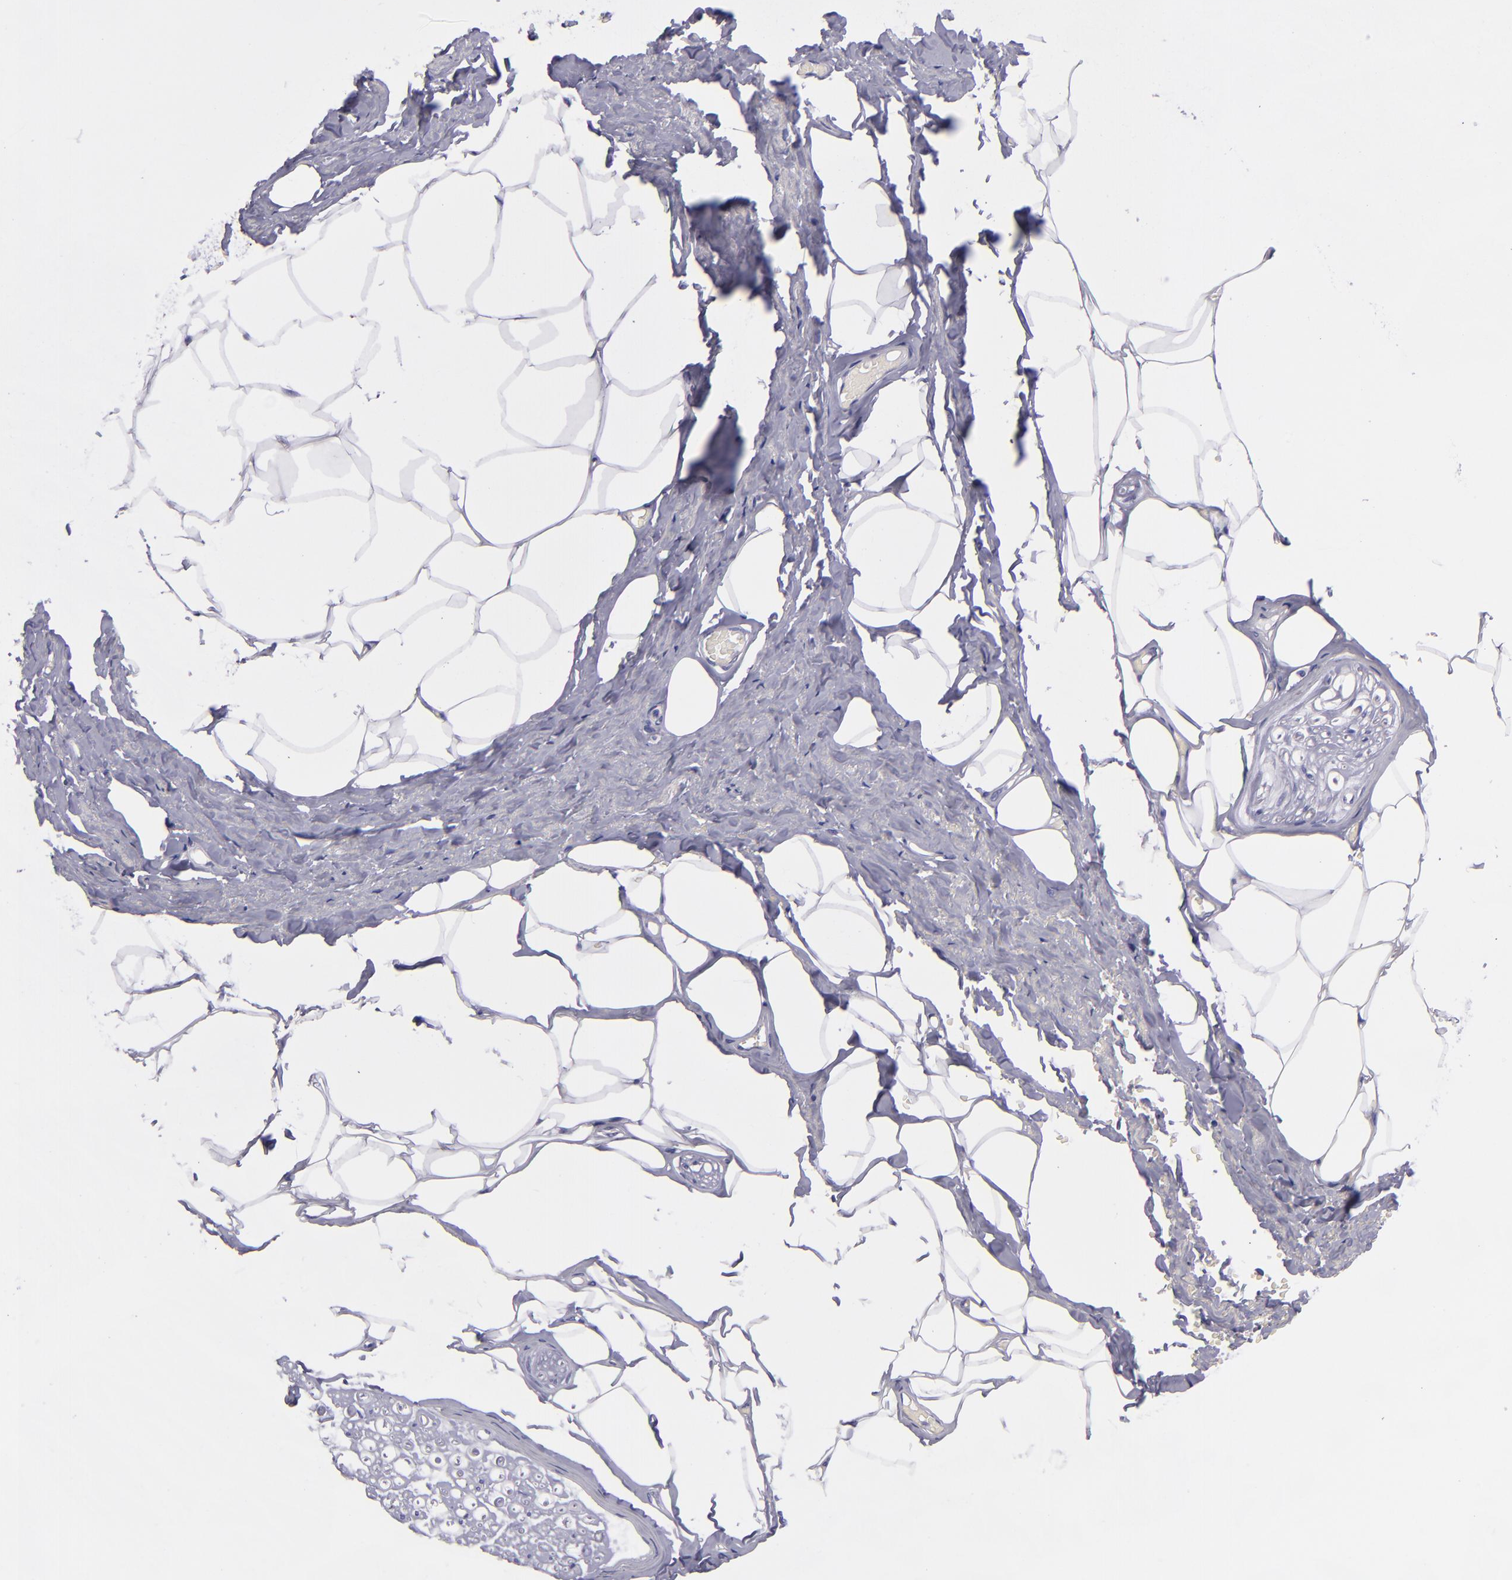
{"staining": {"intensity": "negative", "quantity": "none", "location": "none"}, "tissue": "adipose tissue", "cell_type": "Adipocytes", "image_type": "normal", "snomed": [{"axis": "morphology", "description": "Normal tissue, NOS"}, {"axis": "topography", "description": "Soft tissue"}, {"axis": "topography", "description": "Peripheral nerve tissue"}], "caption": "IHC of benign adipose tissue exhibits no staining in adipocytes.", "gene": "TNNT3", "patient": {"sex": "female", "age": 68}}